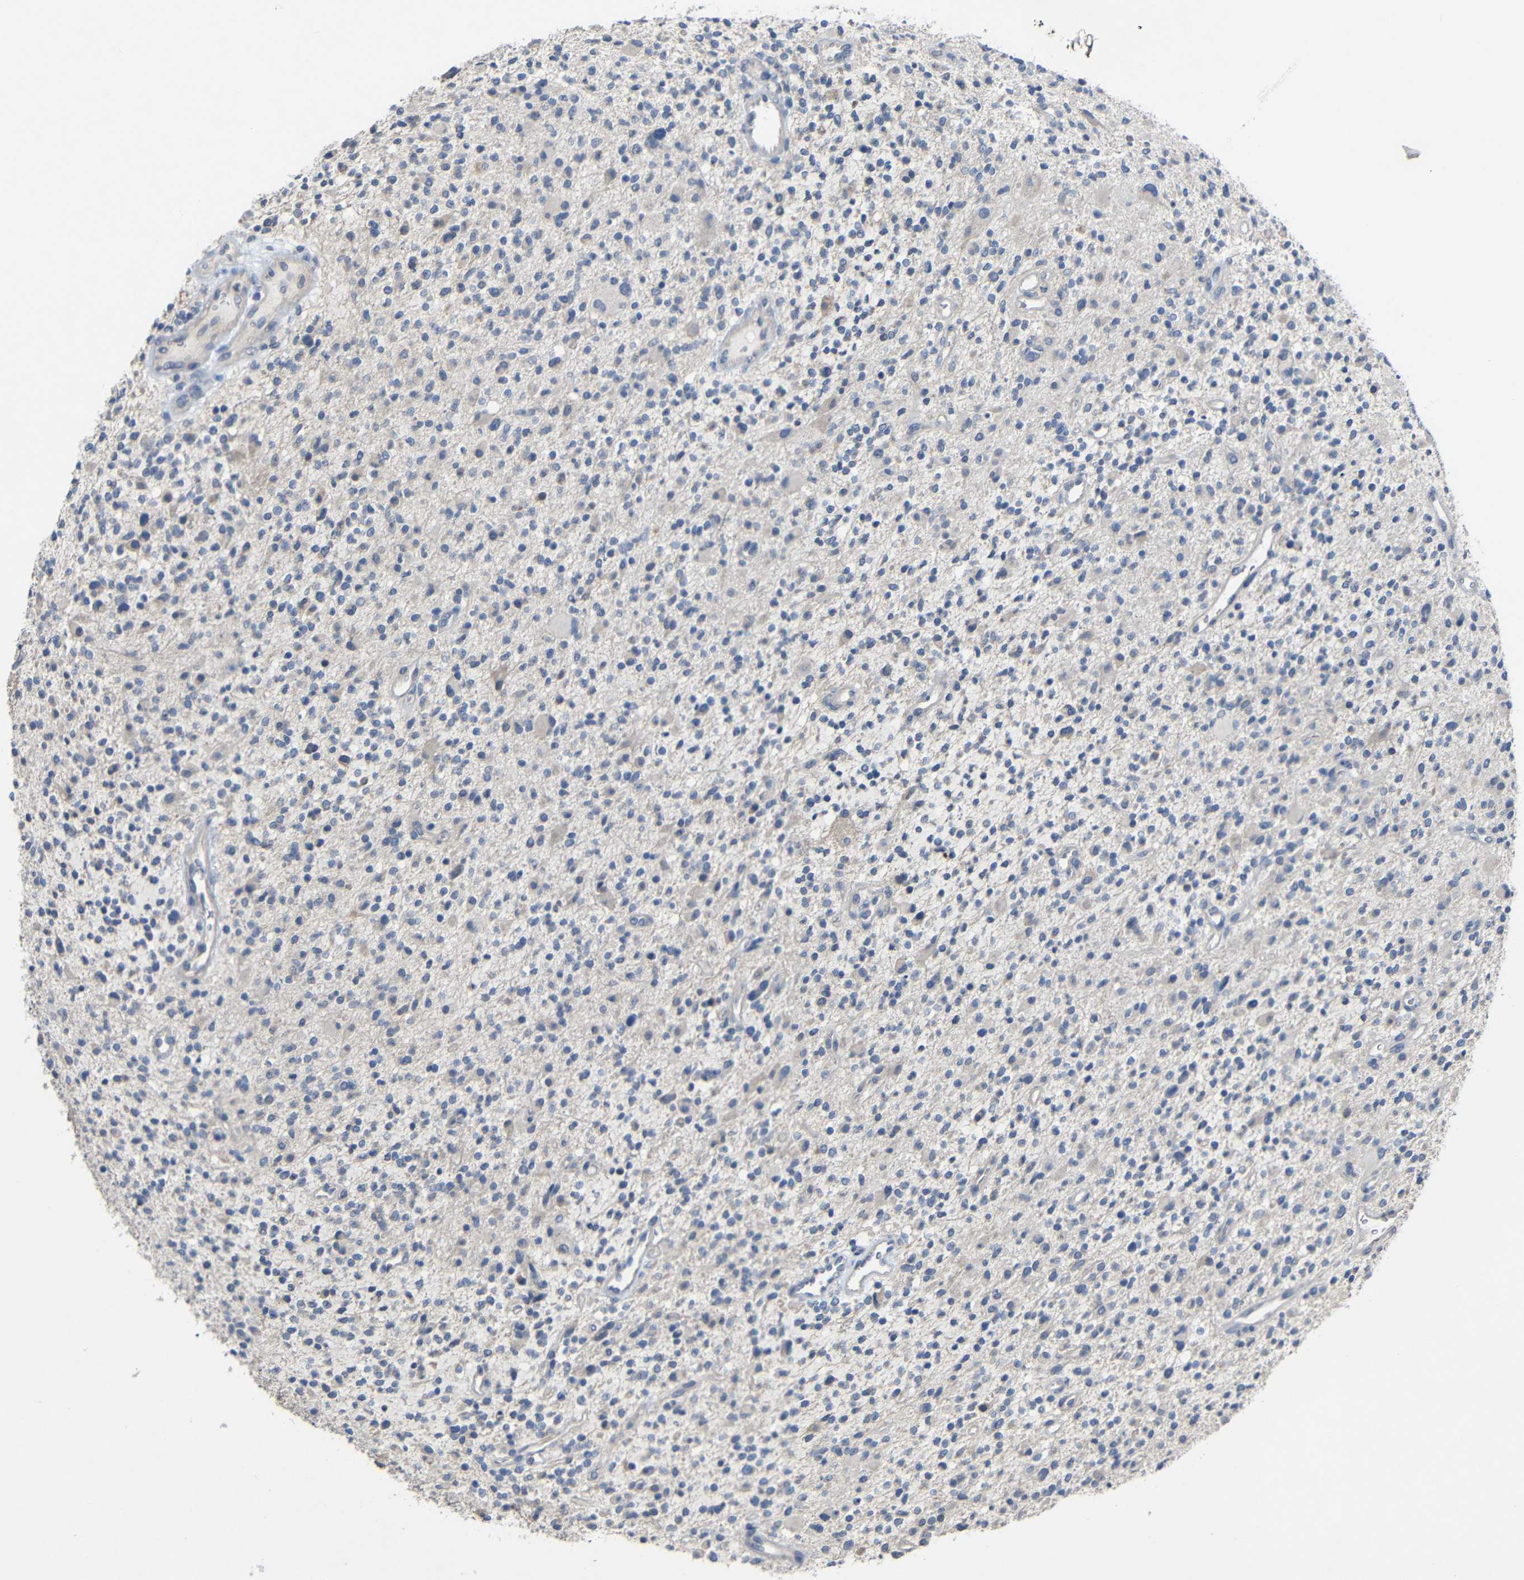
{"staining": {"intensity": "negative", "quantity": "none", "location": "none"}, "tissue": "glioma", "cell_type": "Tumor cells", "image_type": "cancer", "snomed": [{"axis": "morphology", "description": "Glioma, malignant, High grade"}, {"axis": "topography", "description": "Brain"}], "caption": "Tumor cells are negative for protein expression in human malignant high-grade glioma.", "gene": "HNF1A", "patient": {"sex": "male", "age": 48}}